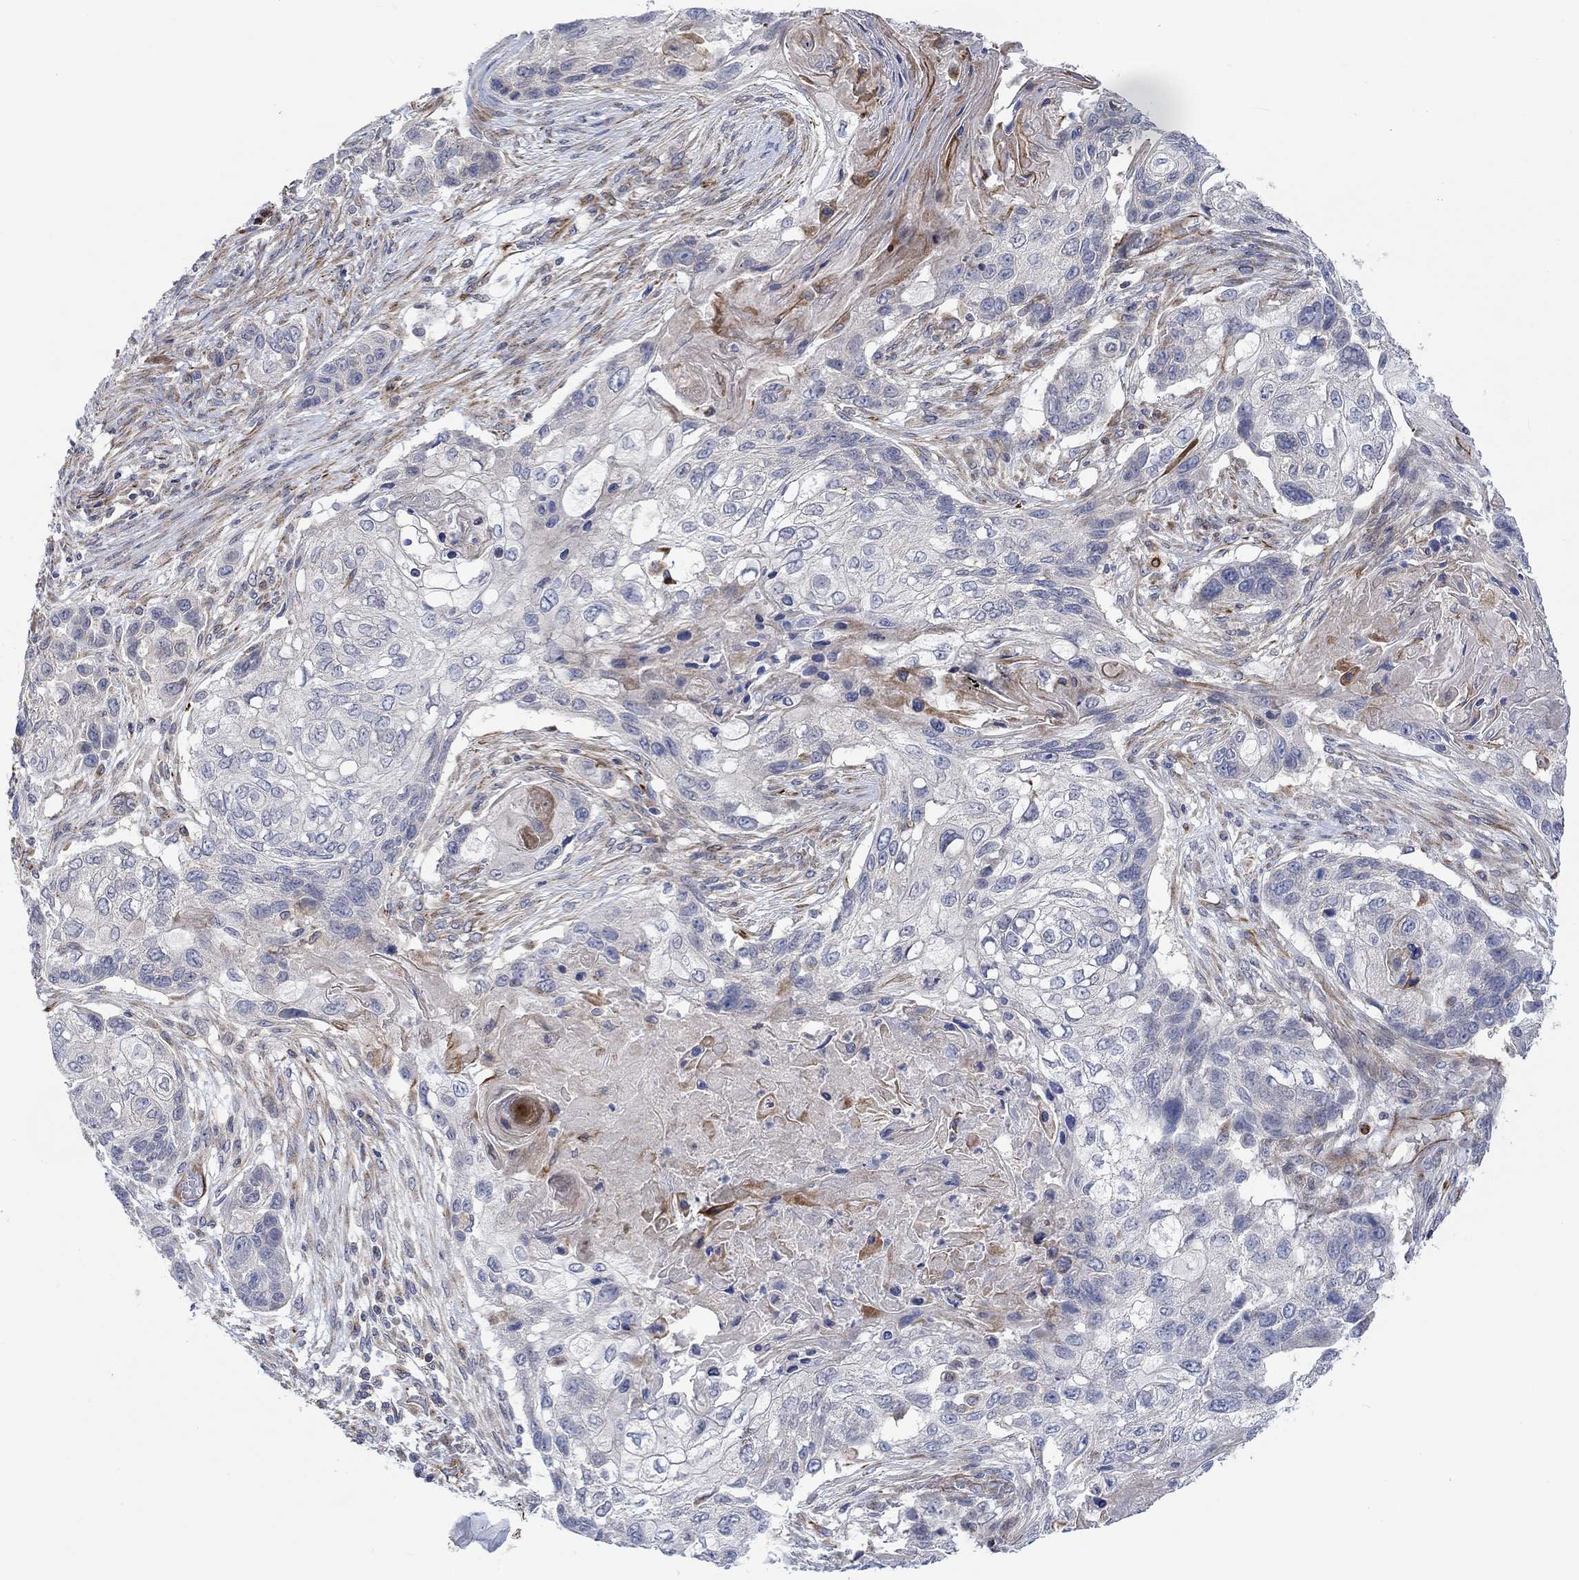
{"staining": {"intensity": "negative", "quantity": "none", "location": "none"}, "tissue": "lung cancer", "cell_type": "Tumor cells", "image_type": "cancer", "snomed": [{"axis": "morphology", "description": "Normal tissue, NOS"}, {"axis": "morphology", "description": "Squamous cell carcinoma, NOS"}, {"axis": "topography", "description": "Bronchus"}, {"axis": "topography", "description": "Lung"}], "caption": "High magnification brightfield microscopy of squamous cell carcinoma (lung) stained with DAB (brown) and counterstained with hematoxylin (blue): tumor cells show no significant positivity.", "gene": "CAMK1D", "patient": {"sex": "male", "age": 69}}